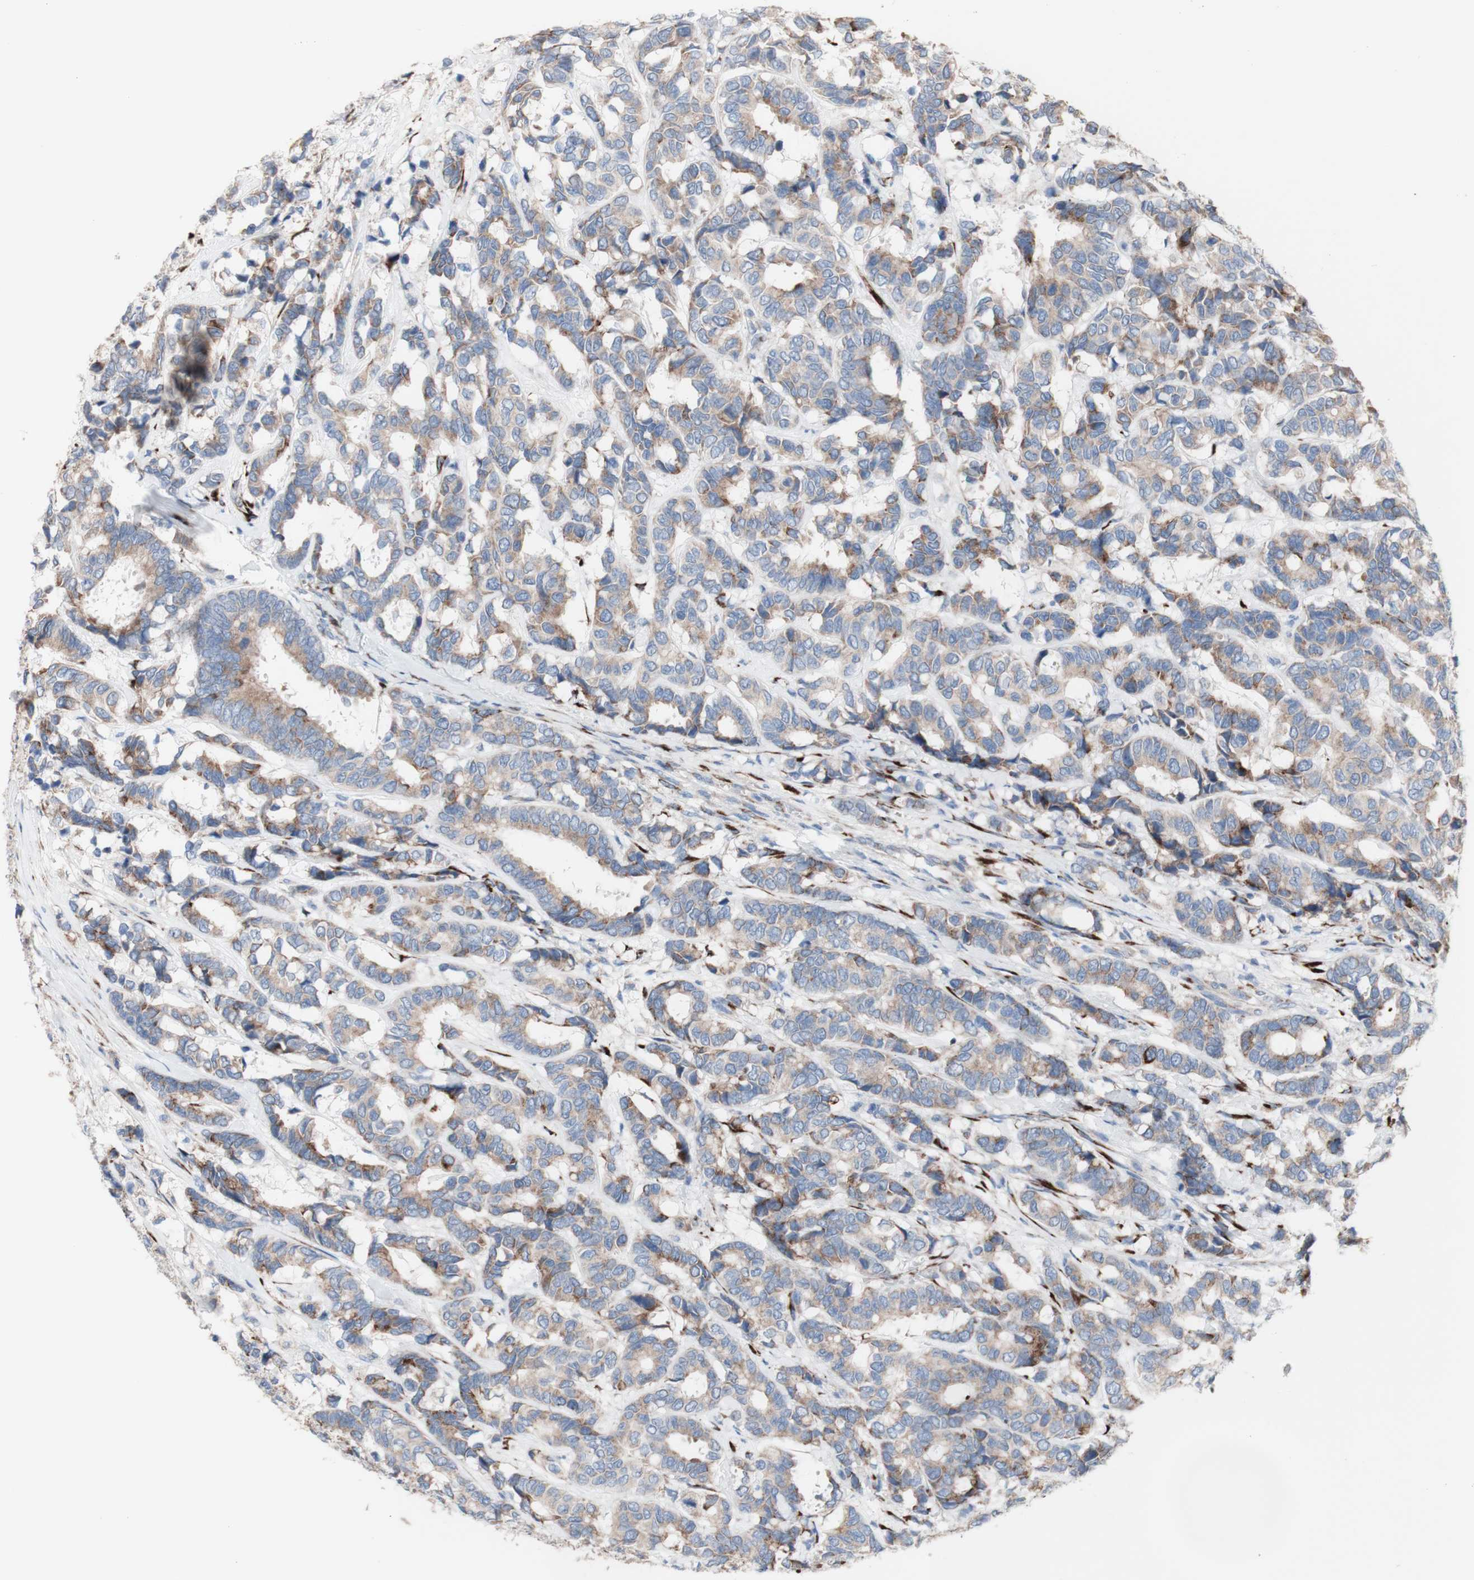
{"staining": {"intensity": "moderate", "quantity": ">75%", "location": "cytoplasmic/membranous"}, "tissue": "breast cancer", "cell_type": "Tumor cells", "image_type": "cancer", "snomed": [{"axis": "morphology", "description": "Duct carcinoma"}, {"axis": "topography", "description": "Breast"}], "caption": "Tumor cells display moderate cytoplasmic/membranous expression in approximately >75% of cells in breast invasive ductal carcinoma.", "gene": "AGPAT5", "patient": {"sex": "female", "age": 87}}